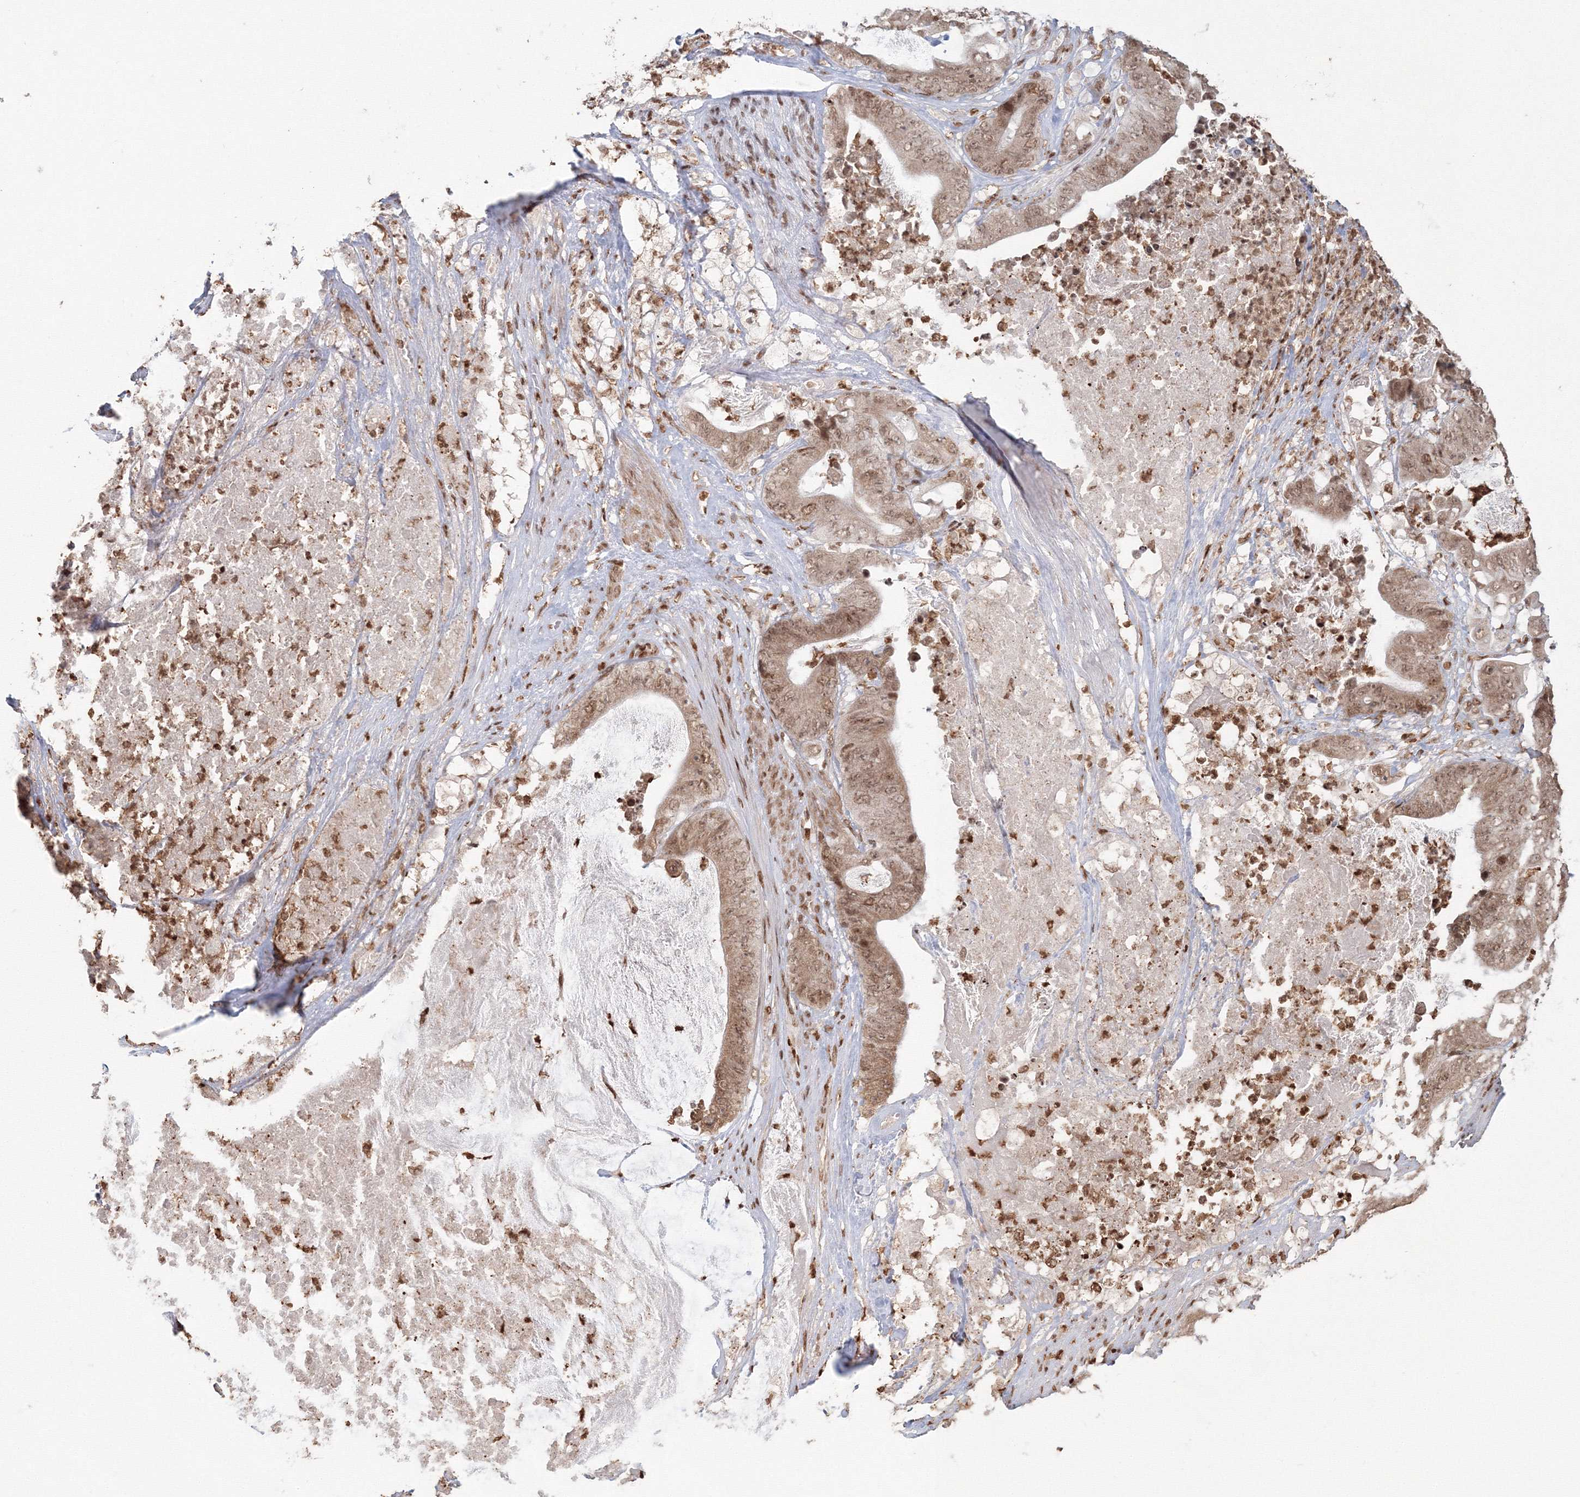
{"staining": {"intensity": "moderate", "quantity": ">75%", "location": "nuclear"}, "tissue": "stomach cancer", "cell_type": "Tumor cells", "image_type": "cancer", "snomed": [{"axis": "morphology", "description": "Adenocarcinoma, NOS"}, {"axis": "topography", "description": "Stomach"}], "caption": "Approximately >75% of tumor cells in stomach adenocarcinoma exhibit moderate nuclear protein expression as visualized by brown immunohistochemical staining.", "gene": "KIF20A", "patient": {"sex": "female", "age": 73}}